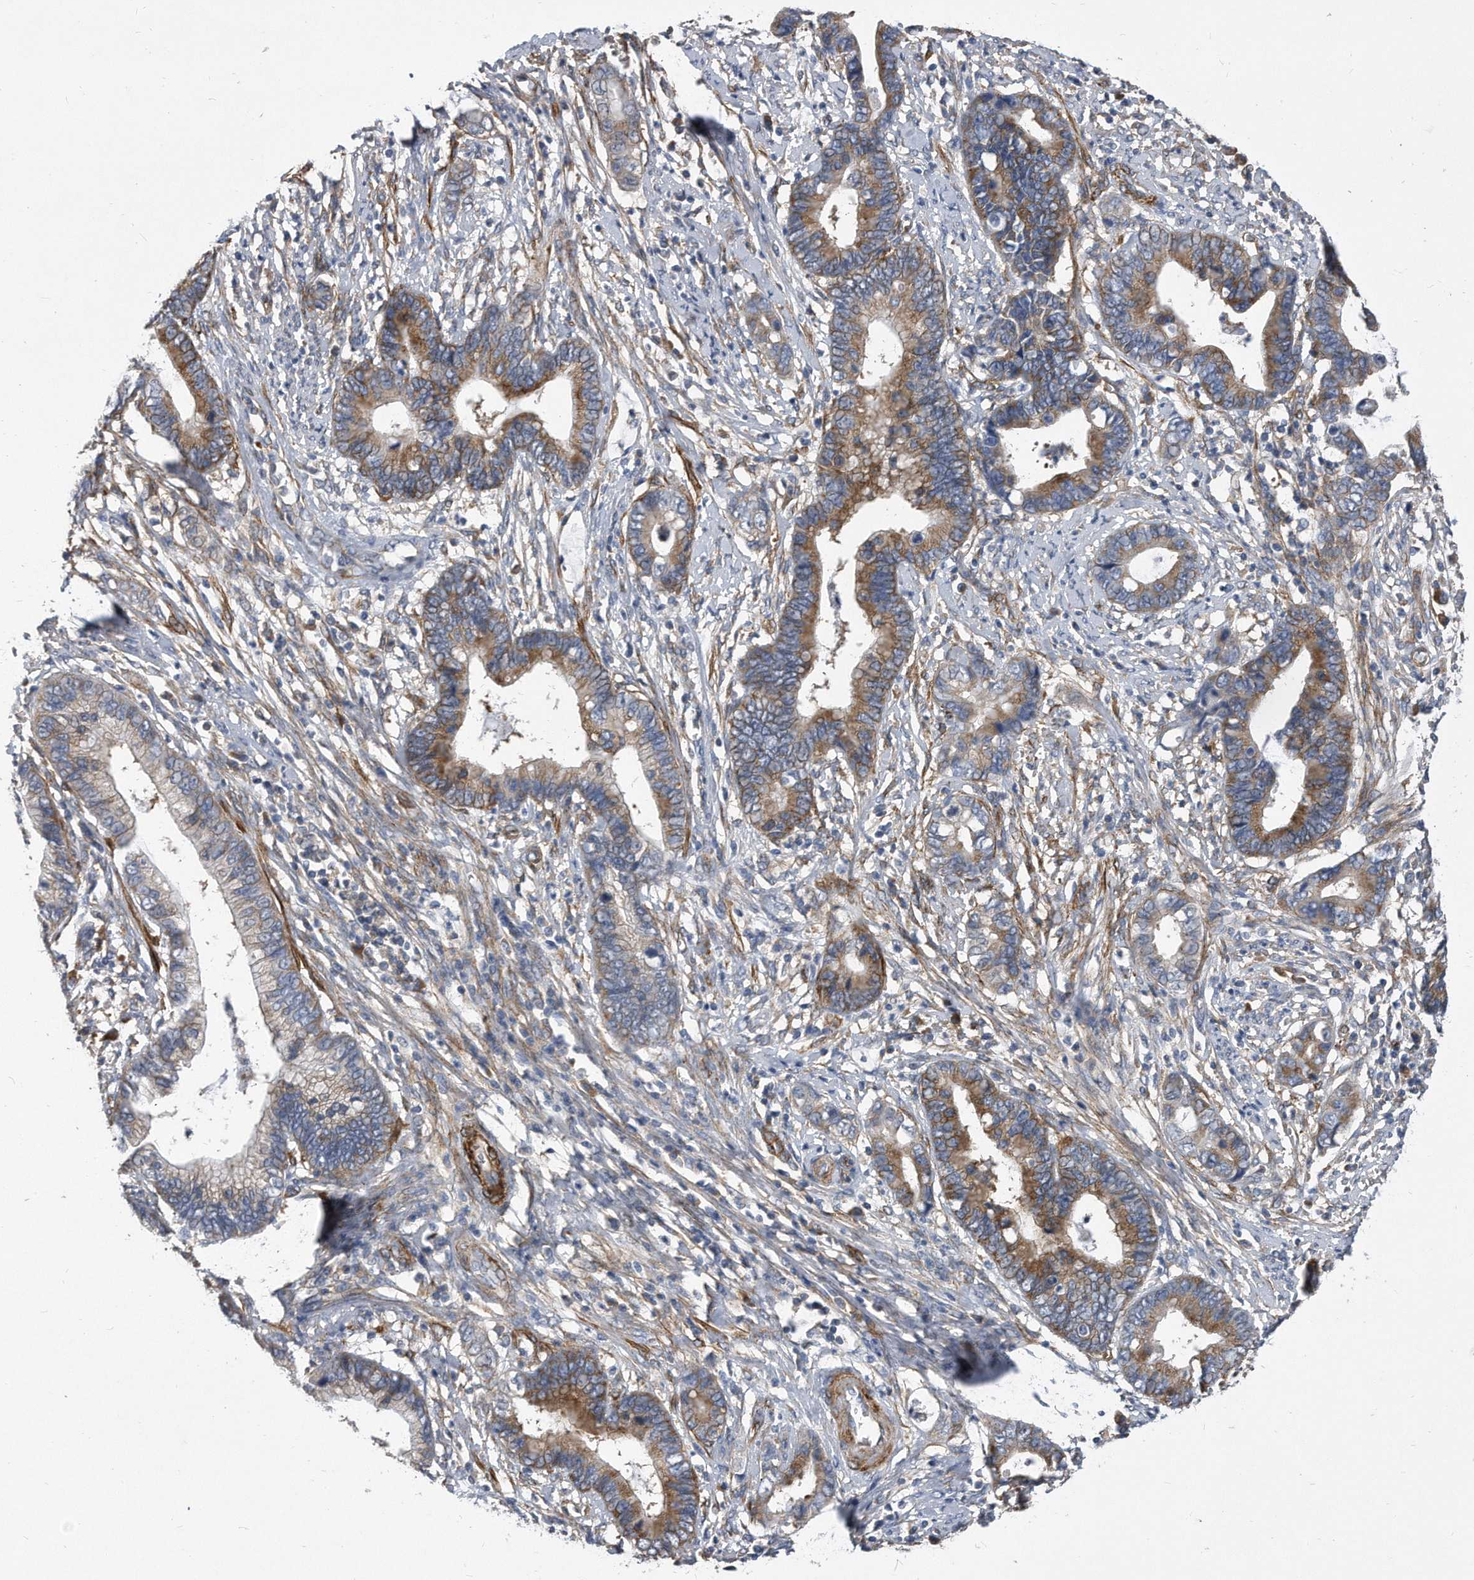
{"staining": {"intensity": "moderate", "quantity": "25%-75%", "location": "cytoplasmic/membranous"}, "tissue": "cervical cancer", "cell_type": "Tumor cells", "image_type": "cancer", "snomed": [{"axis": "morphology", "description": "Adenocarcinoma, NOS"}, {"axis": "topography", "description": "Cervix"}], "caption": "A brown stain highlights moderate cytoplasmic/membranous staining of a protein in human adenocarcinoma (cervical) tumor cells. The staining was performed using DAB (3,3'-diaminobenzidine) to visualize the protein expression in brown, while the nuclei were stained in blue with hematoxylin (Magnification: 20x).", "gene": "EIF2B4", "patient": {"sex": "female", "age": 44}}